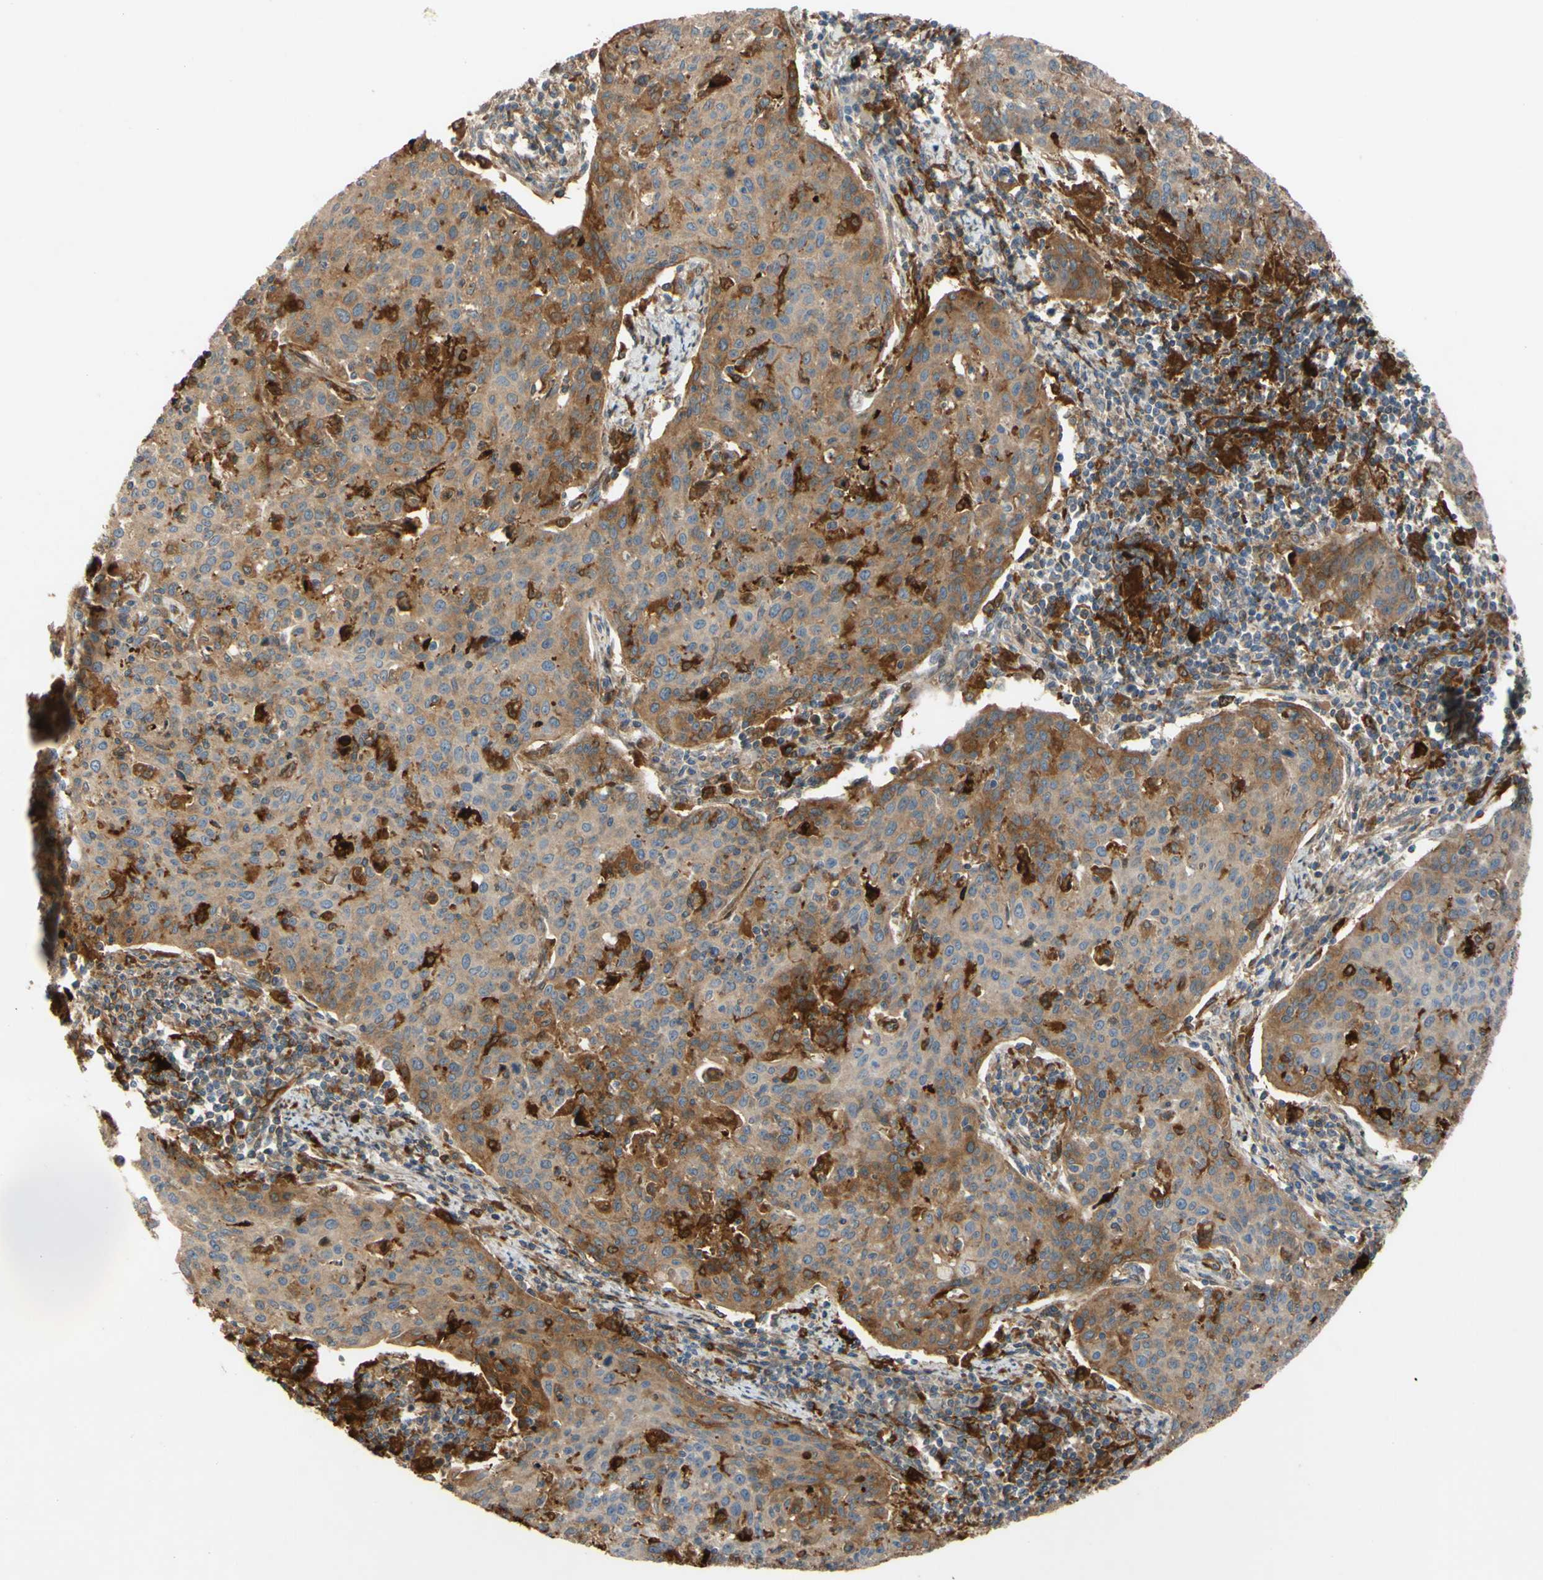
{"staining": {"intensity": "moderate", "quantity": ">75%", "location": "cytoplasmic/membranous"}, "tissue": "cervical cancer", "cell_type": "Tumor cells", "image_type": "cancer", "snomed": [{"axis": "morphology", "description": "Squamous cell carcinoma, NOS"}, {"axis": "topography", "description": "Cervix"}], "caption": "Moderate cytoplasmic/membranous staining is present in approximately >75% of tumor cells in cervical squamous cell carcinoma. (DAB (3,3'-diaminobenzidine) IHC with brightfield microscopy, high magnification).", "gene": "SPTLC1", "patient": {"sex": "female", "age": 38}}